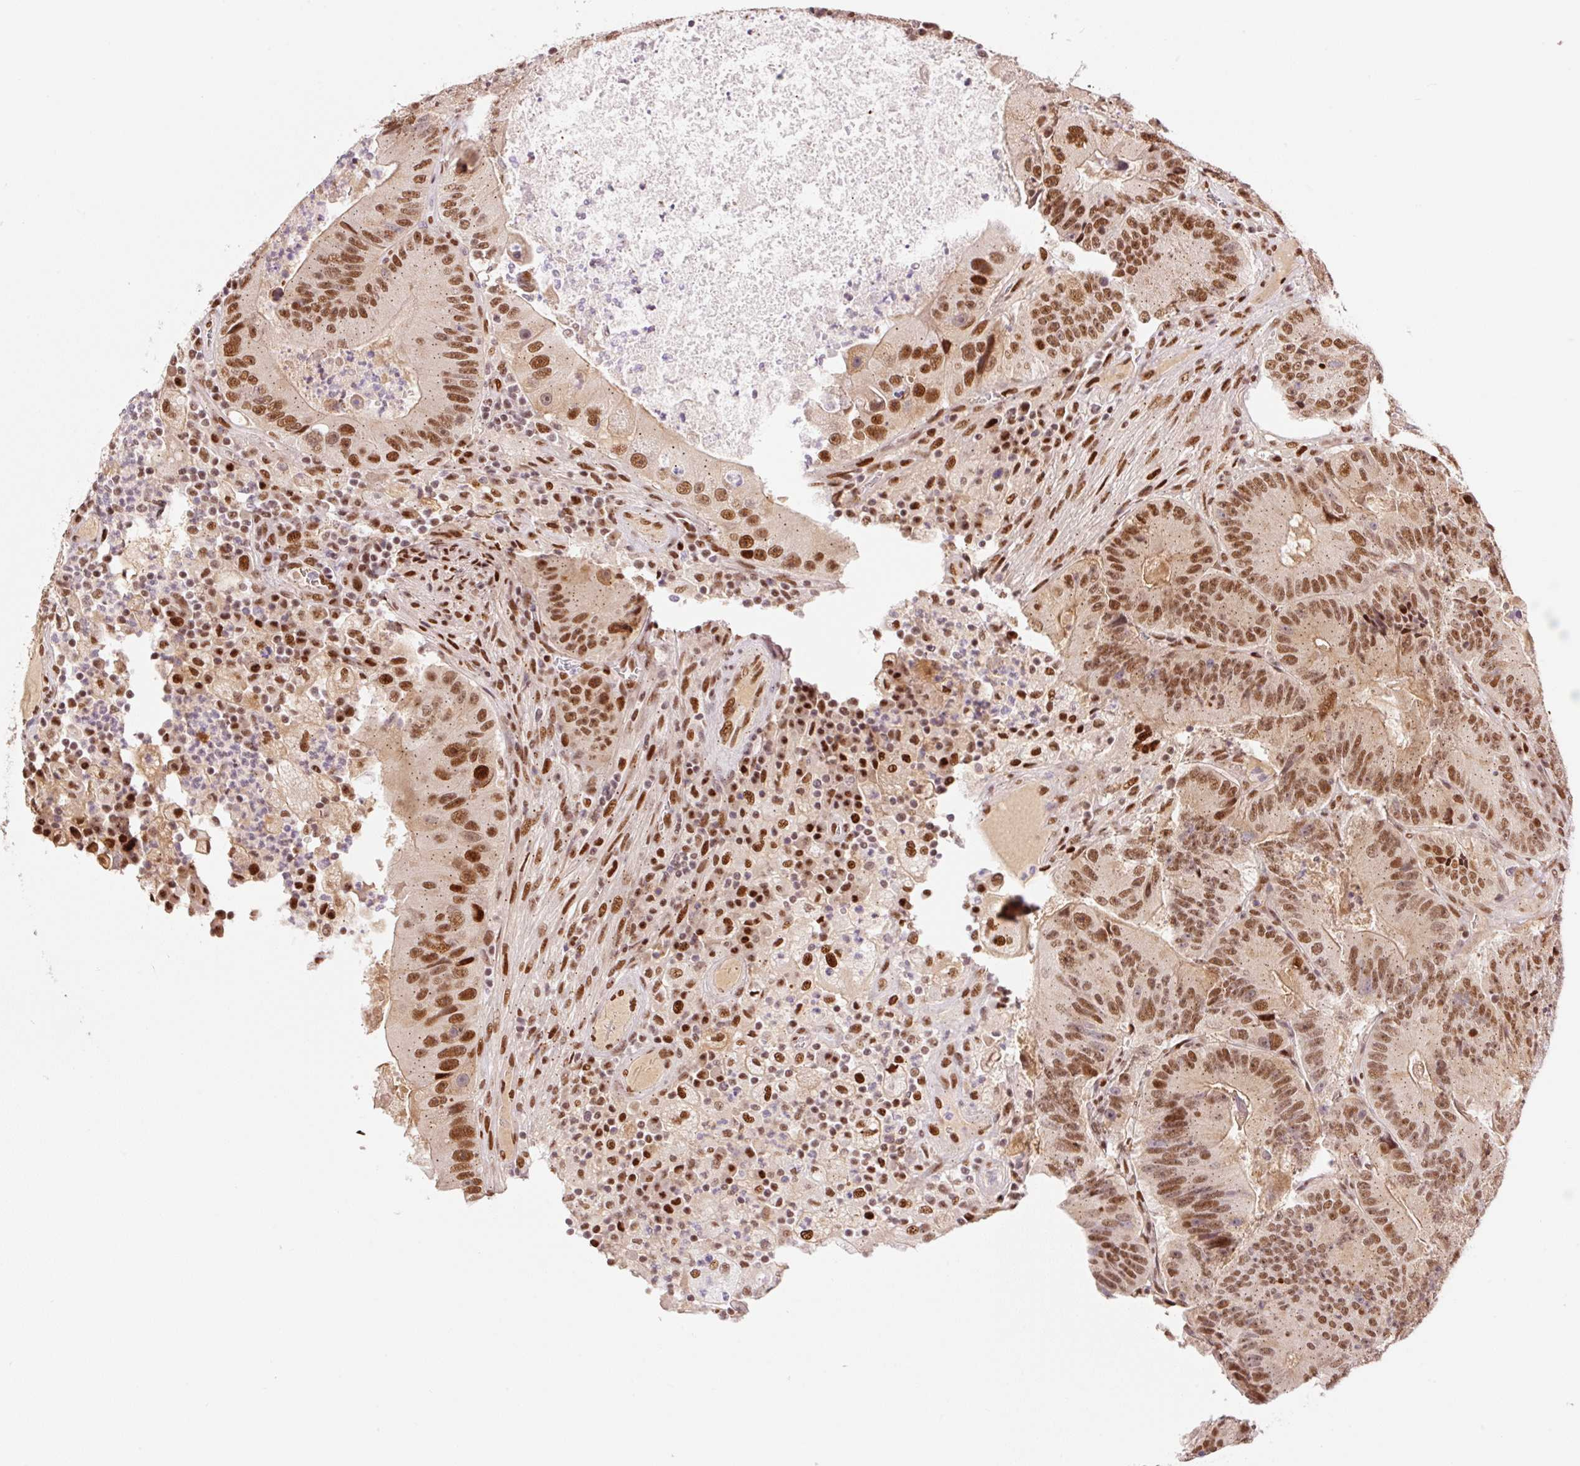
{"staining": {"intensity": "moderate", "quantity": ">75%", "location": "nuclear"}, "tissue": "colorectal cancer", "cell_type": "Tumor cells", "image_type": "cancer", "snomed": [{"axis": "morphology", "description": "Adenocarcinoma, NOS"}, {"axis": "topography", "description": "Colon"}], "caption": "This photomicrograph displays immunohistochemistry (IHC) staining of colorectal adenocarcinoma, with medium moderate nuclear expression in about >75% of tumor cells.", "gene": "GPR139", "patient": {"sex": "female", "age": 86}}